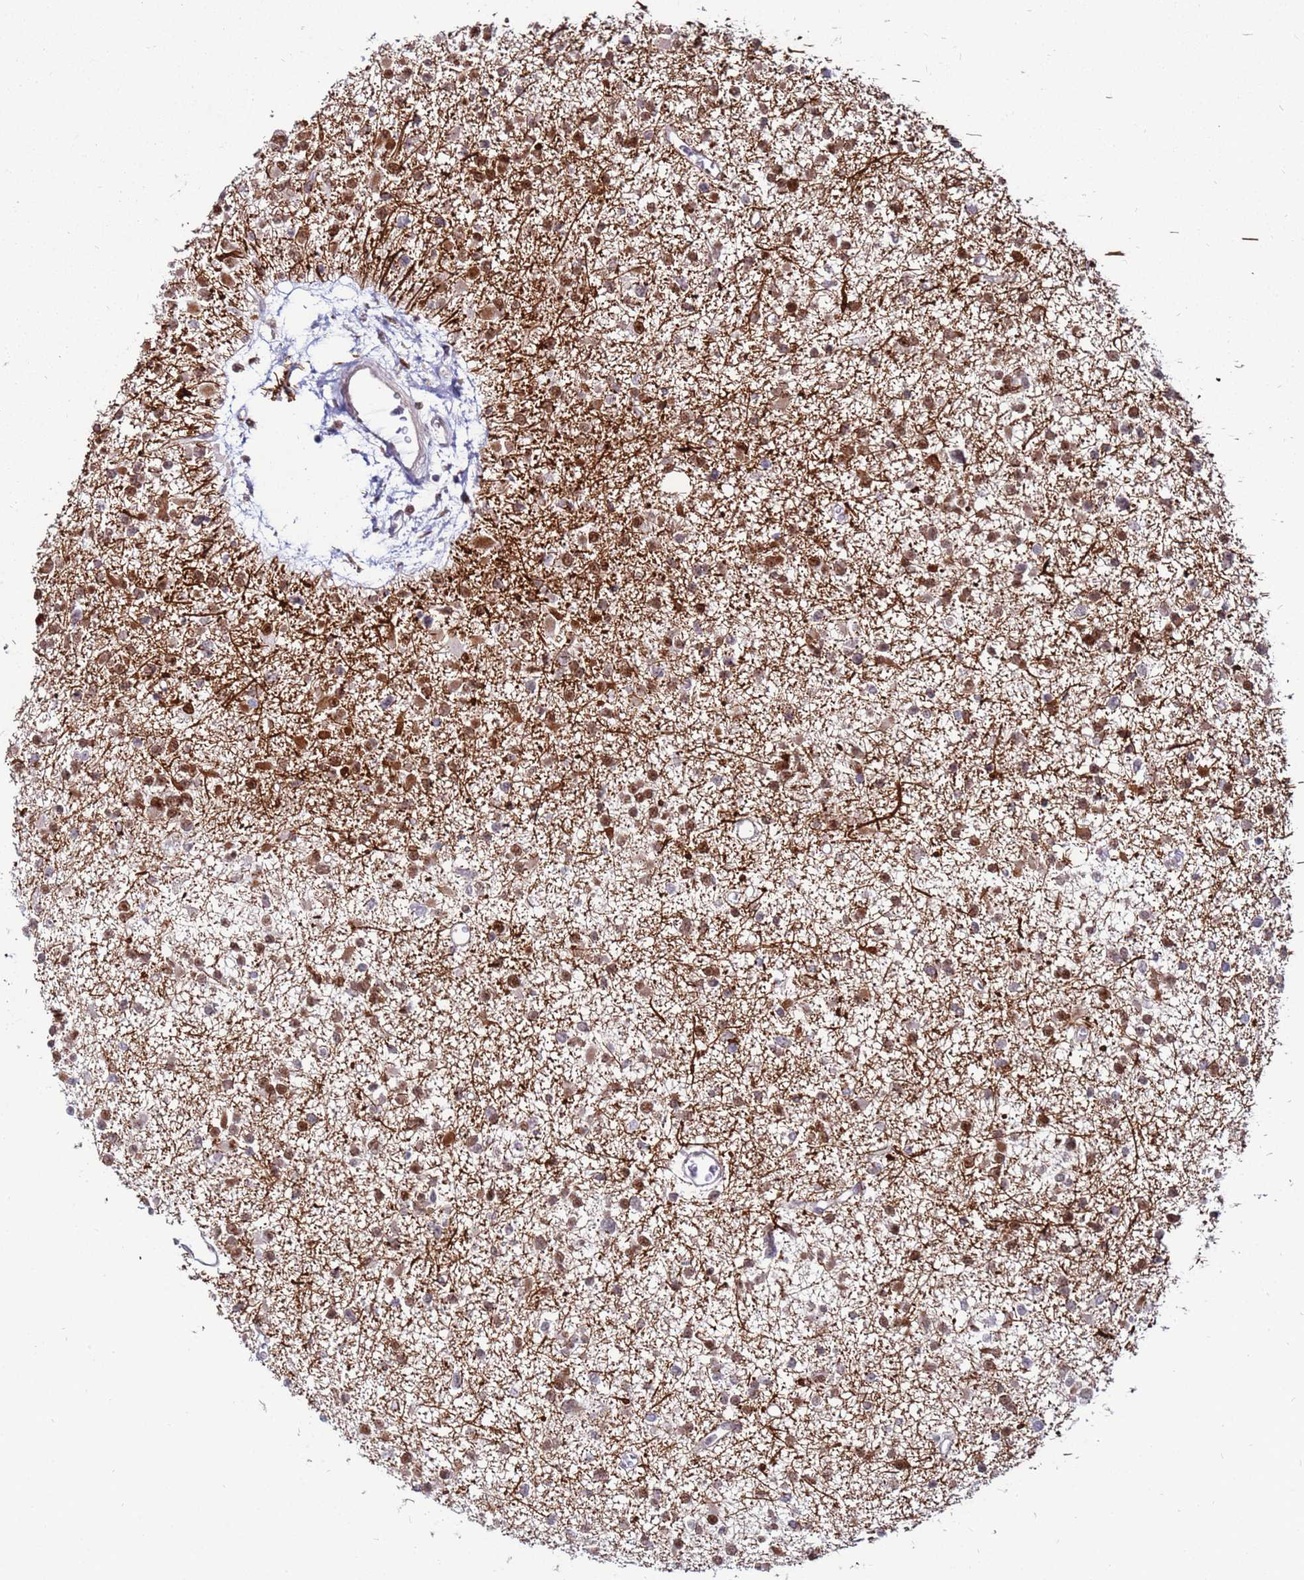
{"staining": {"intensity": "moderate", "quantity": ">75%", "location": "nuclear"}, "tissue": "glioma", "cell_type": "Tumor cells", "image_type": "cancer", "snomed": [{"axis": "morphology", "description": "Glioma, malignant, Low grade"}, {"axis": "topography", "description": "Brain"}], "caption": "This is a histology image of immunohistochemistry (IHC) staining of glioma, which shows moderate expression in the nuclear of tumor cells.", "gene": "KPNA4", "patient": {"sex": "female", "age": 22}}